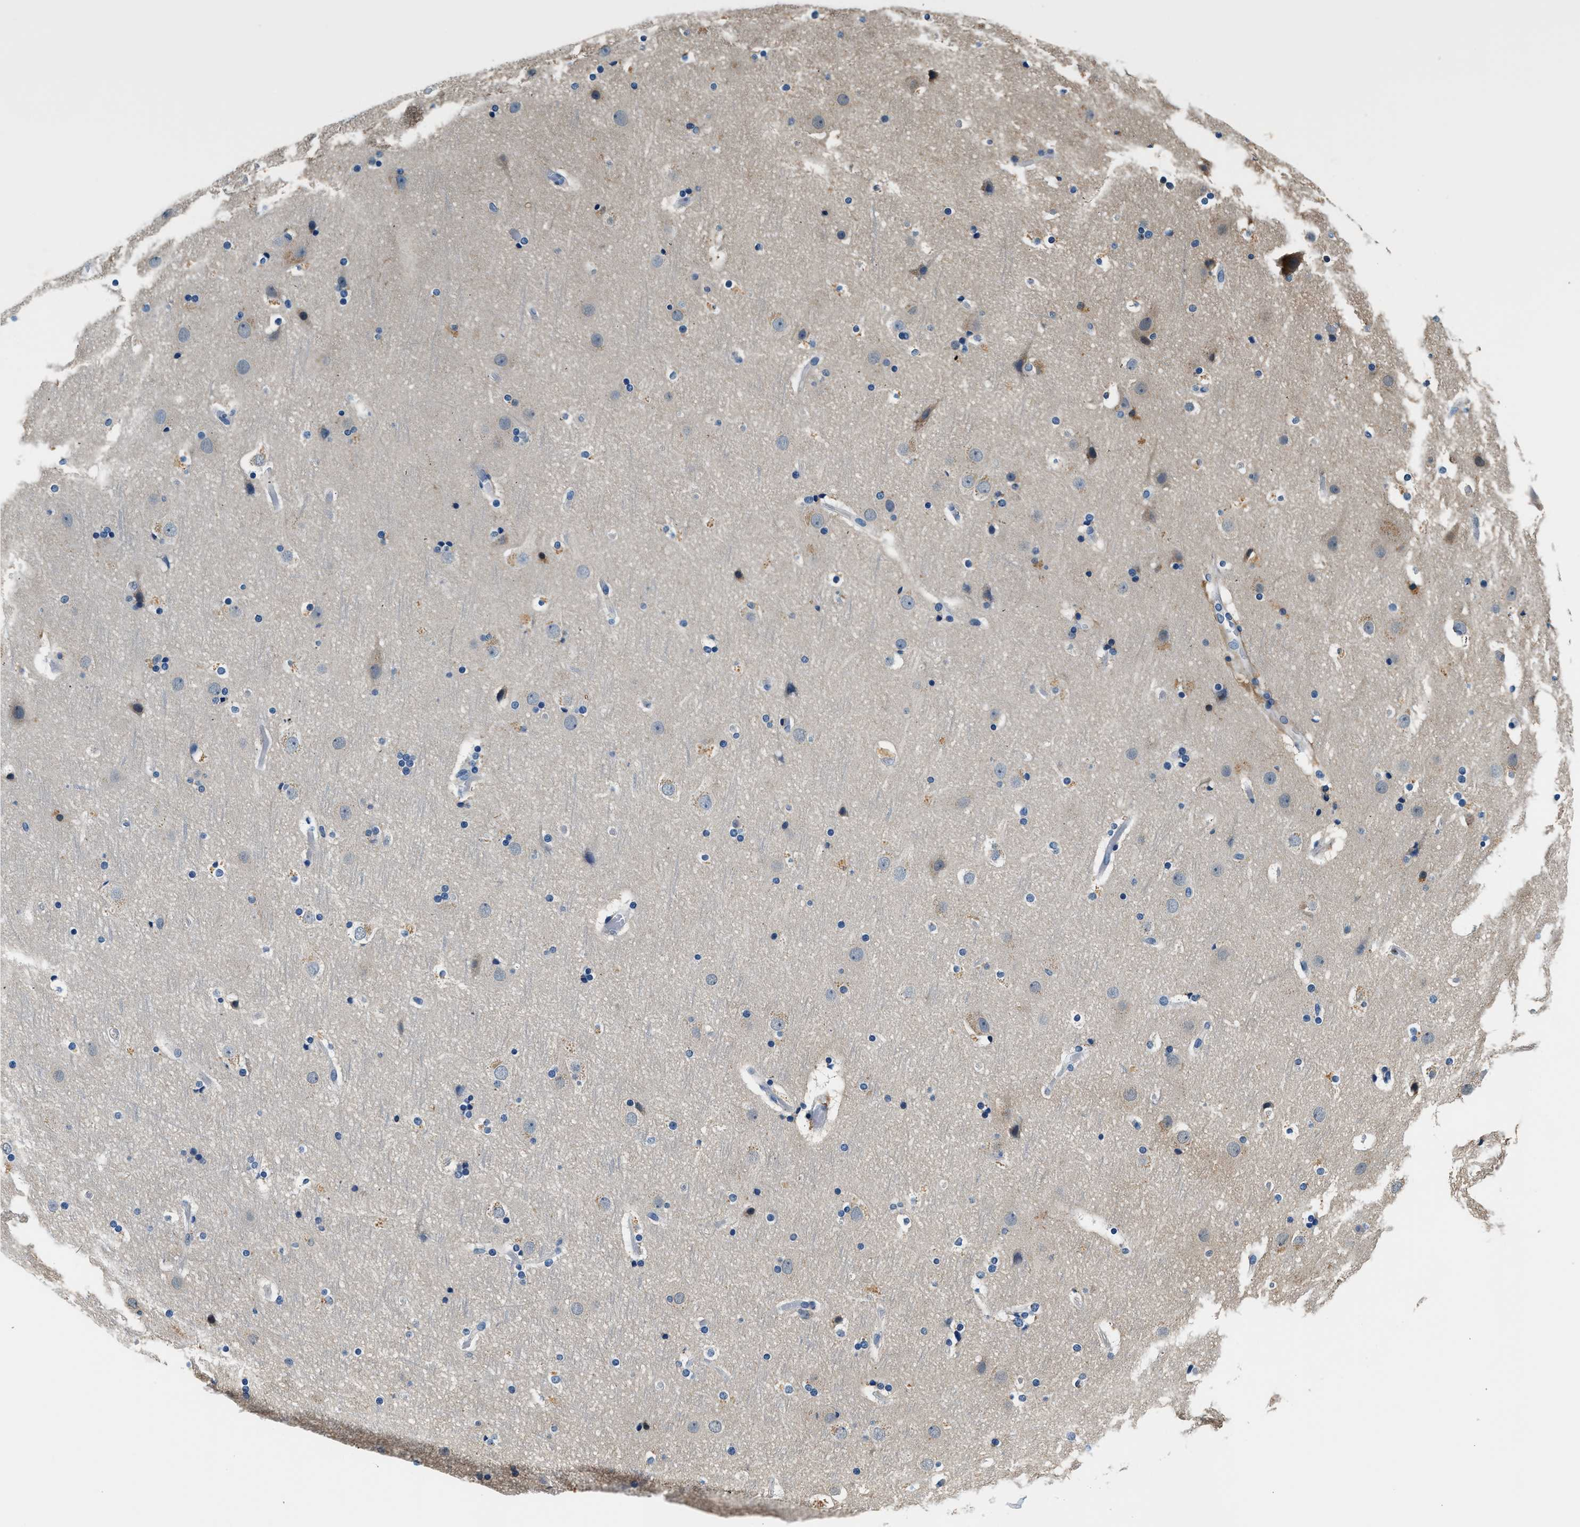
{"staining": {"intensity": "negative", "quantity": "none", "location": "none"}, "tissue": "cerebral cortex", "cell_type": "Endothelial cells", "image_type": "normal", "snomed": [{"axis": "morphology", "description": "Normal tissue, NOS"}, {"axis": "topography", "description": "Cerebral cortex"}], "caption": "Immunohistochemistry (IHC) histopathology image of unremarkable cerebral cortex: cerebral cortex stained with DAB demonstrates no significant protein staining in endothelial cells. Nuclei are stained in blue.", "gene": "SLC35E1", "patient": {"sex": "male", "age": 57}}